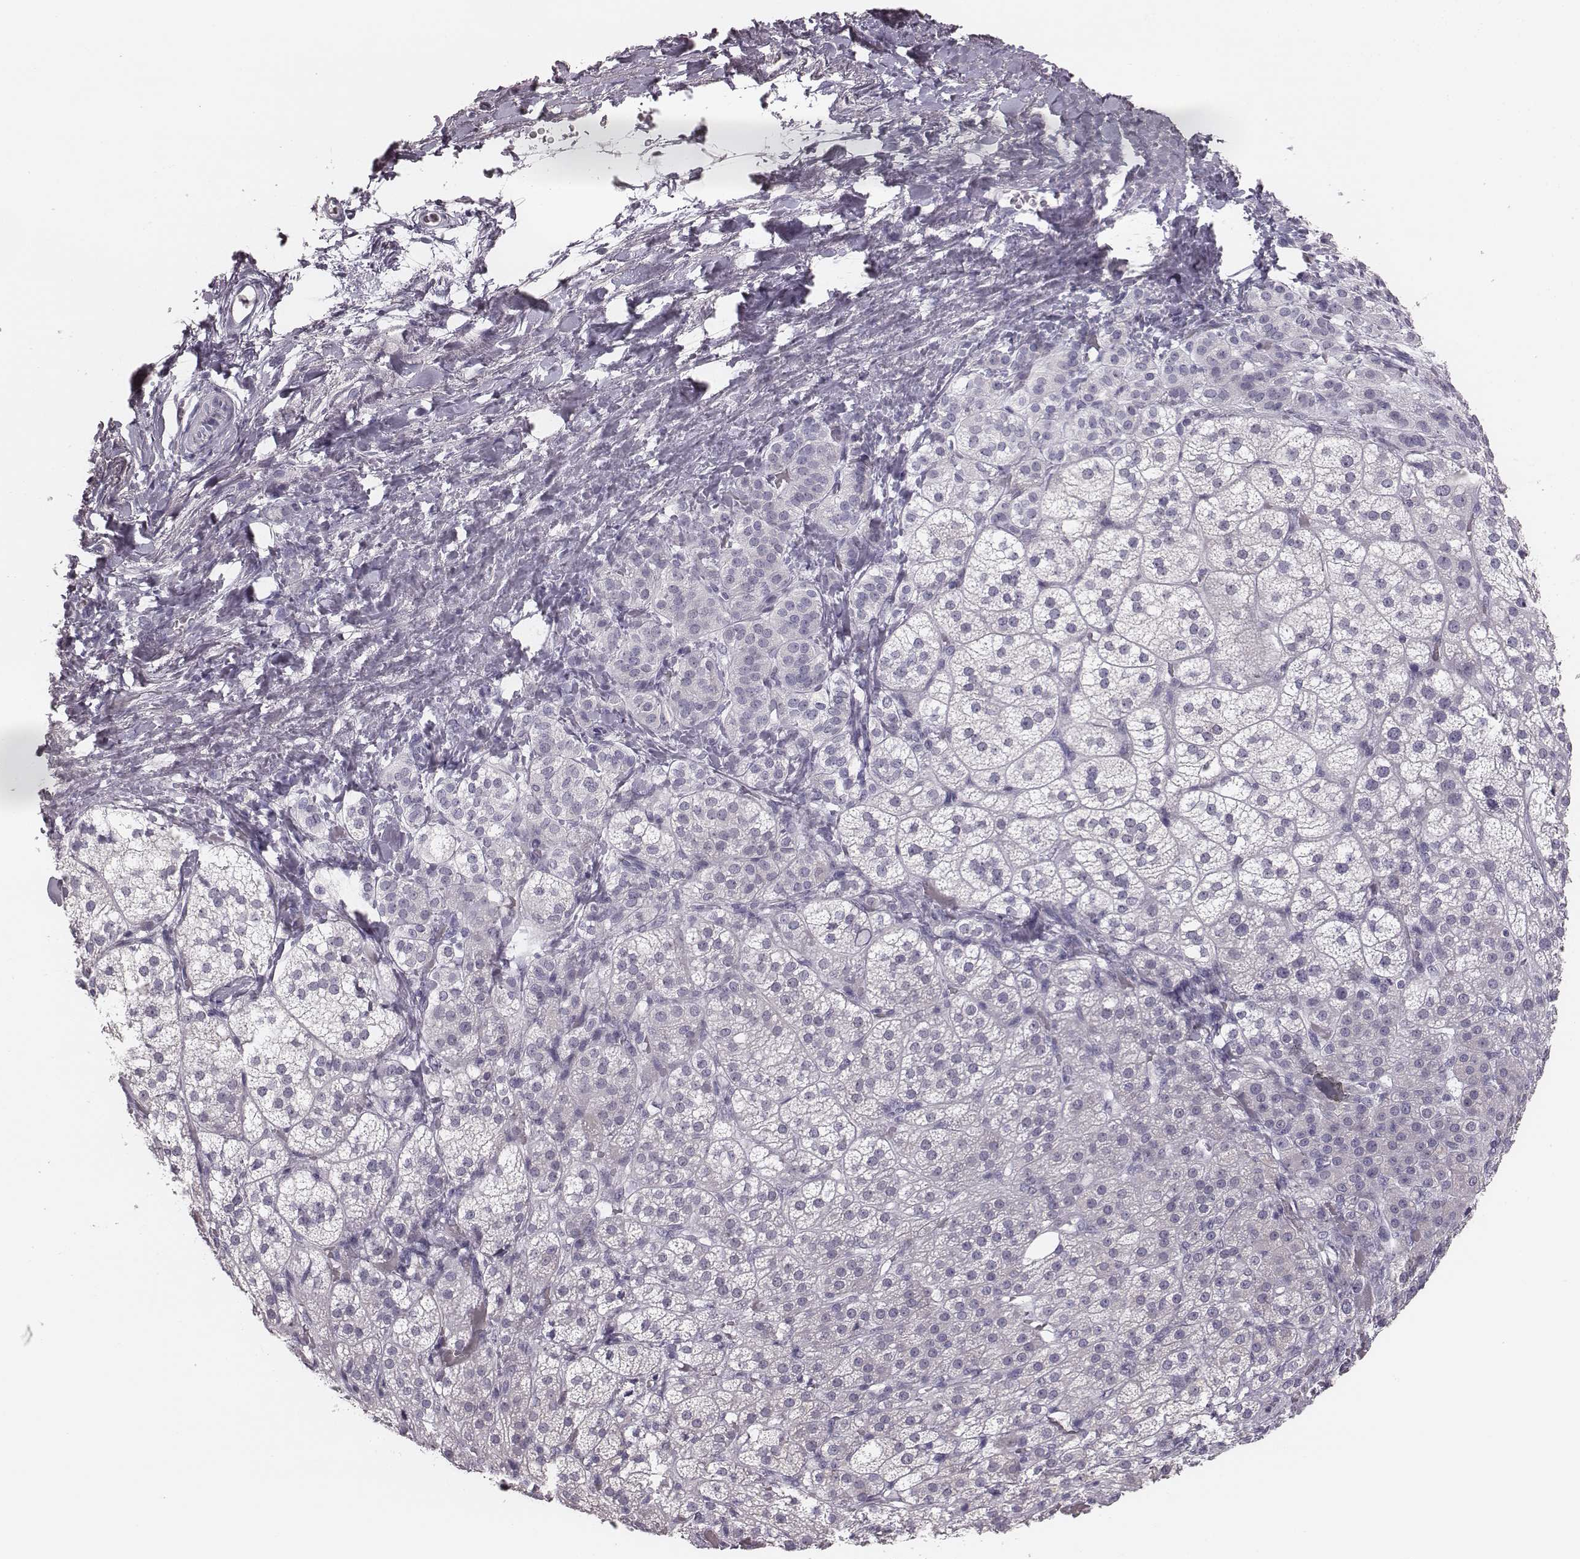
{"staining": {"intensity": "negative", "quantity": "none", "location": "none"}, "tissue": "adrenal gland", "cell_type": "Glandular cells", "image_type": "normal", "snomed": [{"axis": "morphology", "description": "Normal tissue, NOS"}, {"axis": "topography", "description": "Adrenal gland"}], "caption": "The micrograph demonstrates no staining of glandular cells in normal adrenal gland. Brightfield microscopy of IHC stained with DAB (brown) and hematoxylin (blue), captured at high magnification.", "gene": "CSH1", "patient": {"sex": "female", "age": 60}}